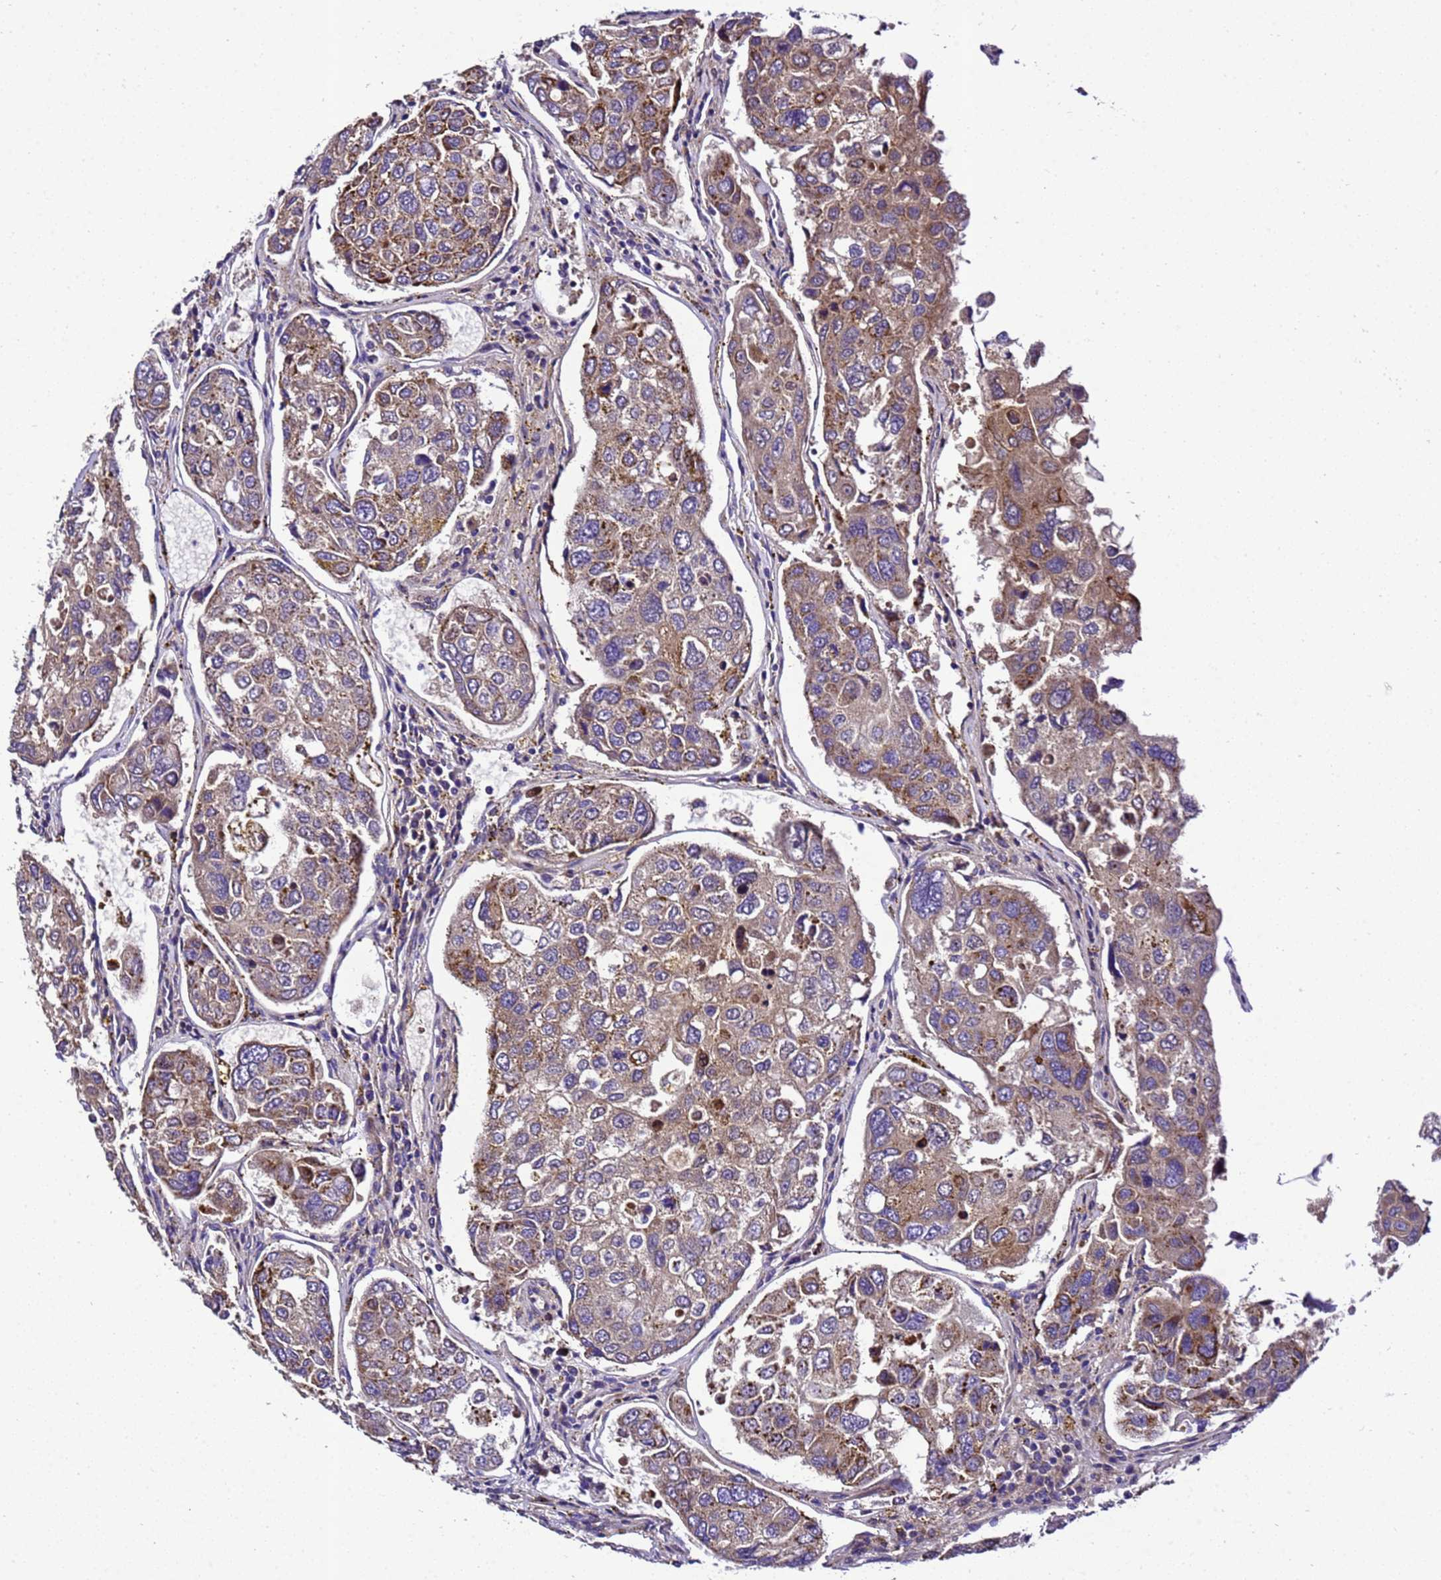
{"staining": {"intensity": "moderate", "quantity": "25%-75%", "location": "cytoplasmic/membranous"}, "tissue": "urothelial cancer", "cell_type": "Tumor cells", "image_type": "cancer", "snomed": [{"axis": "morphology", "description": "Urothelial carcinoma, High grade"}, {"axis": "topography", "description": "Lymph node"}, {"axis": "topography", "description": "Urinary bladder"}], "caption": "Immunohistochemical staining of urothelial cancer shows moderate cytoplasmic/membranous protein expression in approximately 25%-75% of tumor cells.", "gene": "ZNF417", "patient": {"sex": "male", "age": 51}}